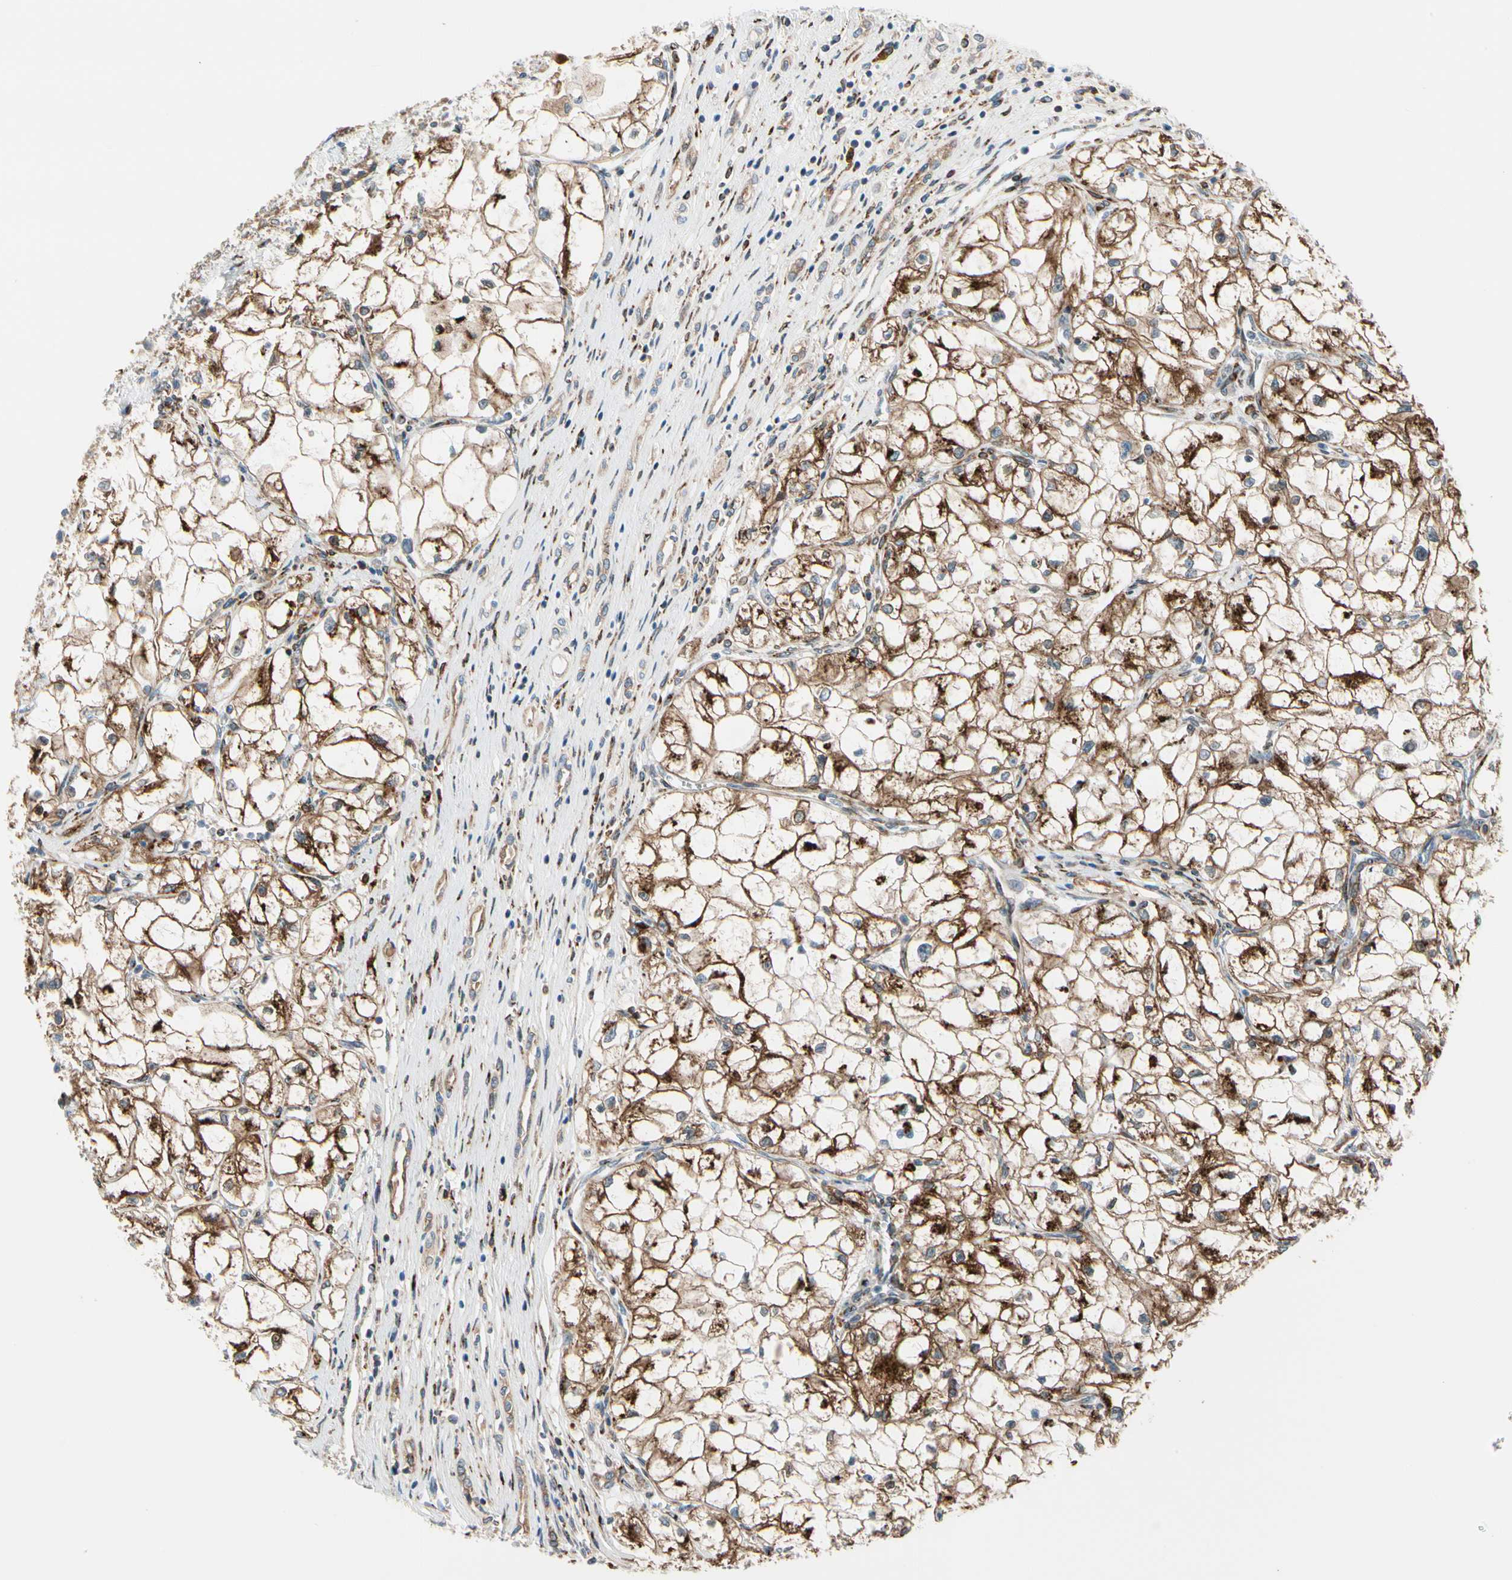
{"staining": {"intensity": "strong", "quantity": ">75%", "location": "cytoplasmic/membranous"}, "tissue": "renal cancer", "cell_type": "Tumor cells", "image_type": "cancer", "snomed": [{"axis": "morphology", "description": "Adenocarcinoma, NOS"}, {"axis": "topography", "description": "Kidney"}], "caption": "A histopathology image showing strong cytoplasmic/membranous expression in about >75% of tumor cells in renal cancer (adenocarcinoma), as visualized by brown immunohistochemical staining.", "gene": "NUCB1", "patient": {"sex": "female", "age": 70}}